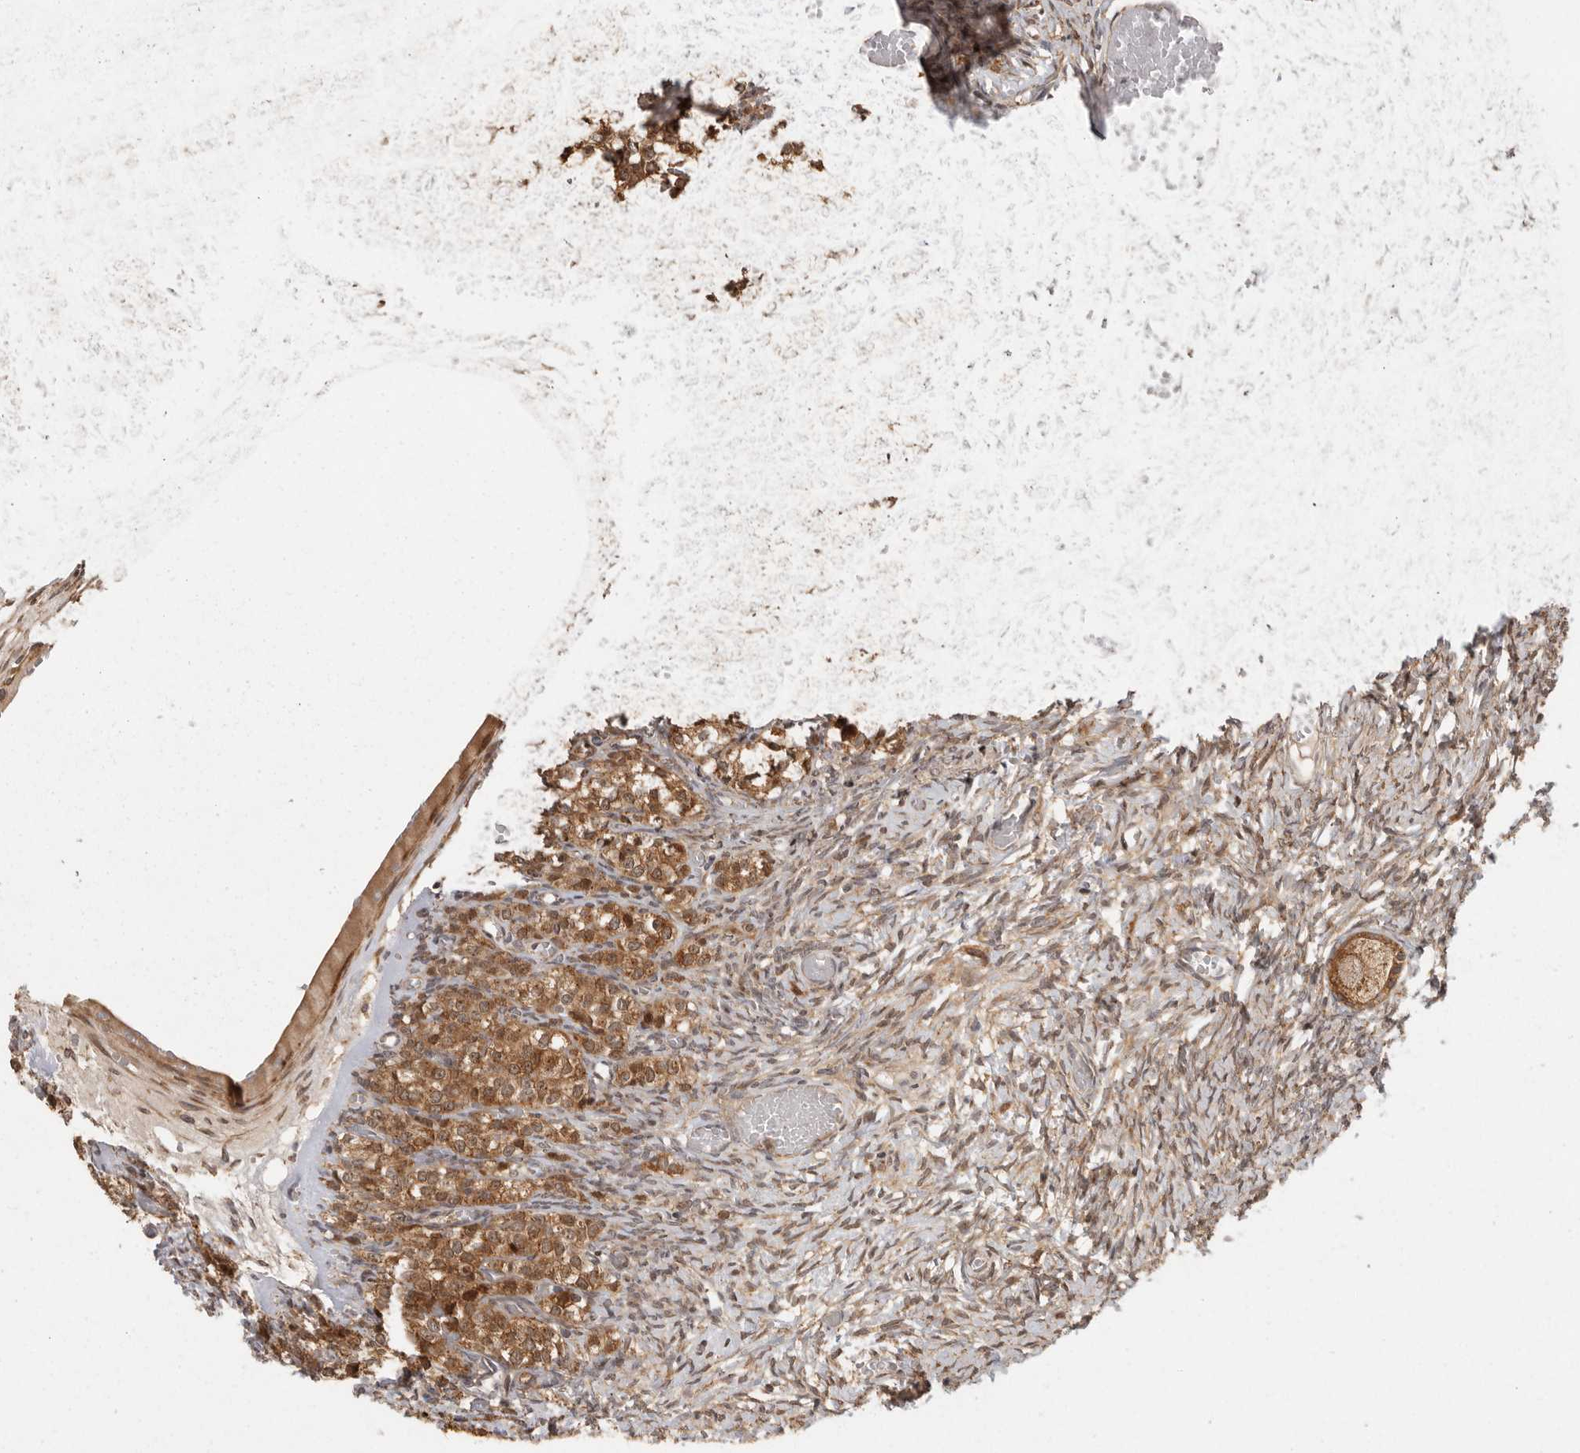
{"staining": {"intensity": "moderate", "quantity": ">75%", "location": "cytoplasmic/membranous"}, "tissue": "ovary", "cell_type": "Follicle cells", "image_type": "normal", "snomed": [{"axis": "morphology", "description": "Adenocarcinoma, NOS"}, {"axis": "topography", "description": "Endometrium"}], "caption": "Immunohistochemical staining of normal human ovary exhibits medium levels of moderate cytoplasmic/membranous expression in approximately >75% of follicle cells. (DAB IHC with brightfield microscopy, high magnification).", "gene": "SWT1", "patient": {"sex": "female", "age": 32}}